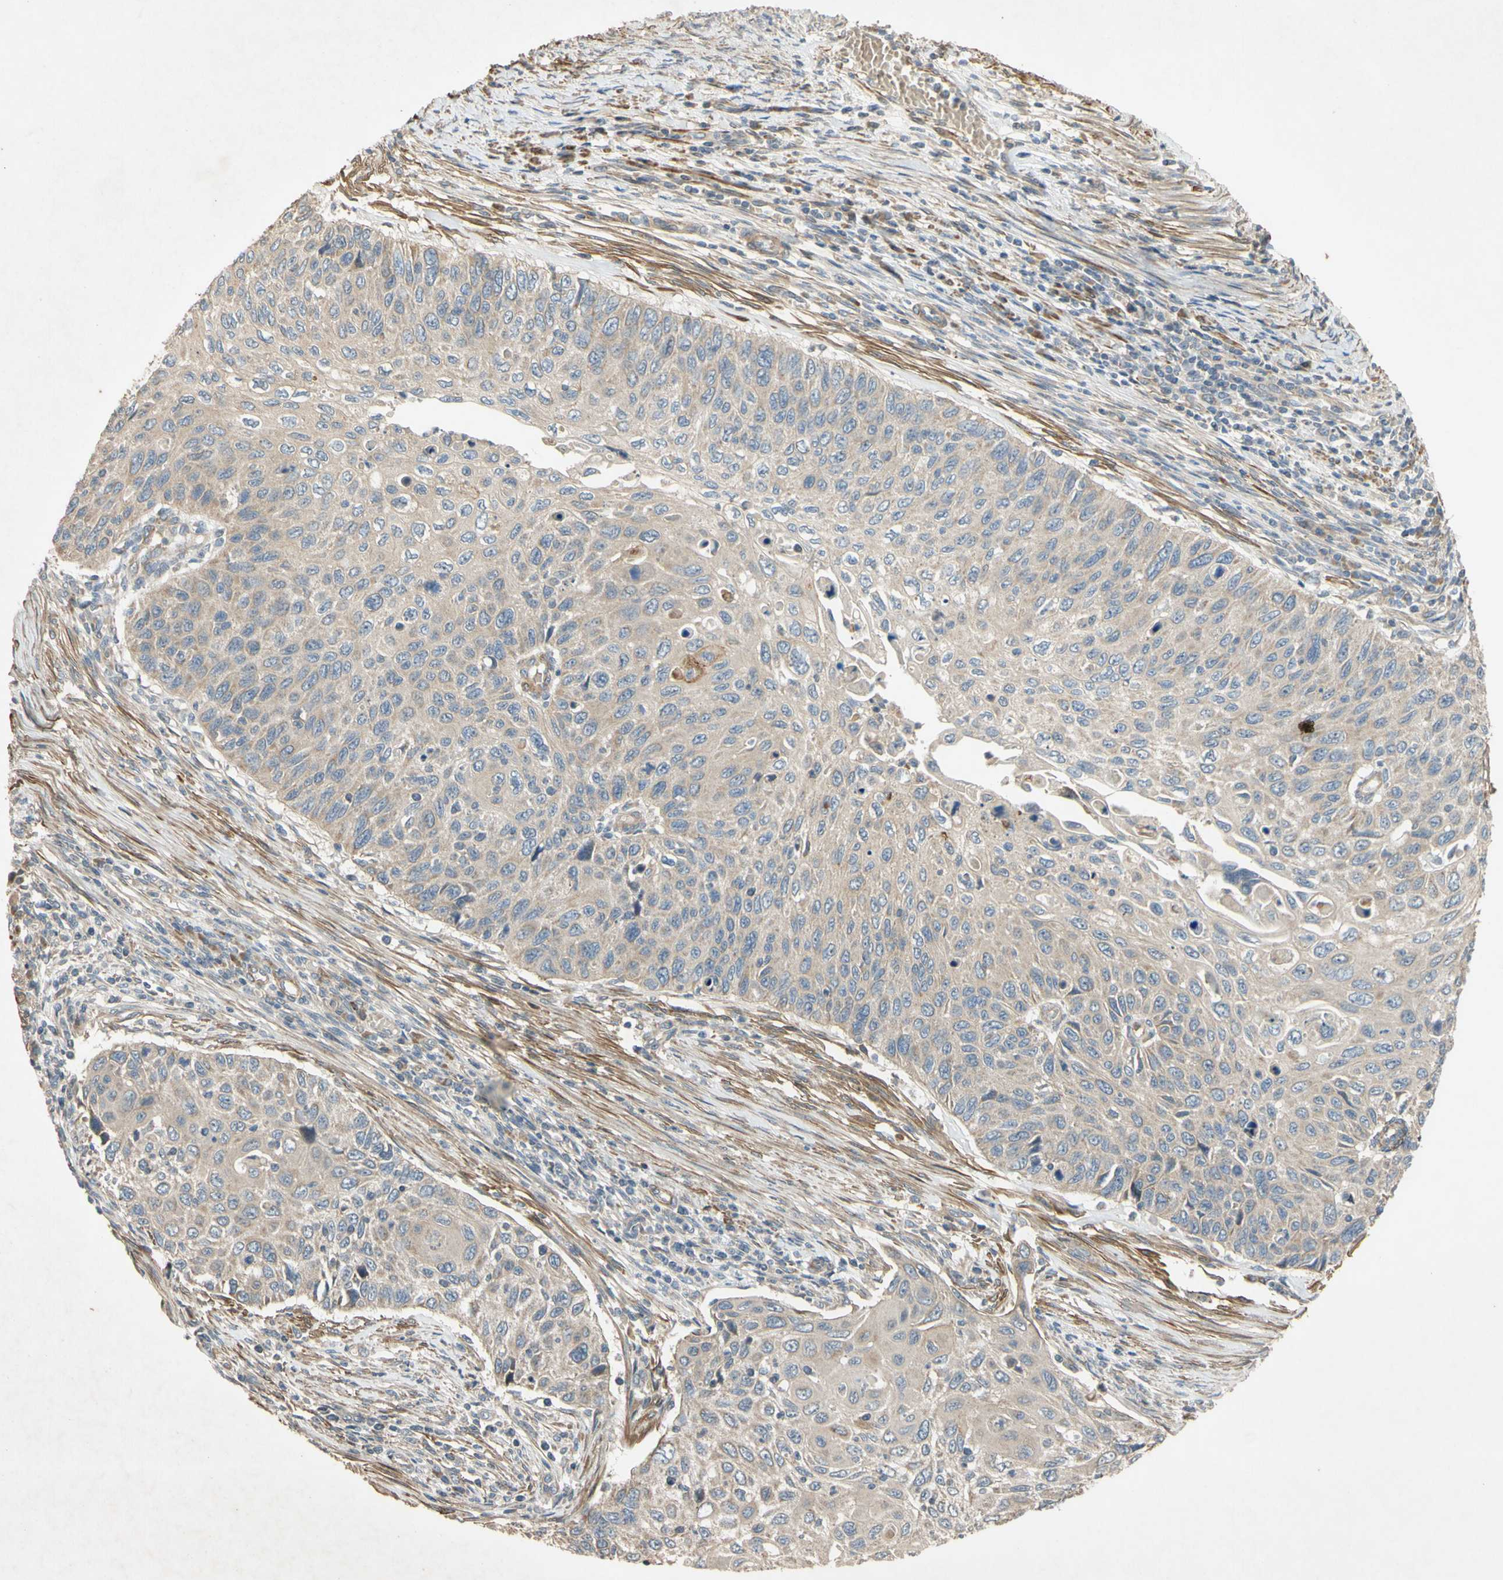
{"staining": {"intensity": "weak", "quantity": ">75%", "location": "cytoplasmic/membranous"}, "tissue": "cervical cancer", "cell_type": "Tumor cells", "image_type": "cancer", "snomed": [{"axis": "morphology", "description": "Squamous cell carcinoma, NOS"}, {"axis": "topography", "description": "Cervix"}], "caption": "Brown immunohistochemical staining in human cervical squamous cell carcinoma displays weak cytoplasmic/membranous positivity in approximately >75% of tumor cells. The staining was performed using DAB (3,3'-diaminobenzidine), with brown indicating positive protein expression. Nuclei are stained blue with hematoxylin.", "gene": "PARD6A", "patient": {"sex": "female", "age": 70}}